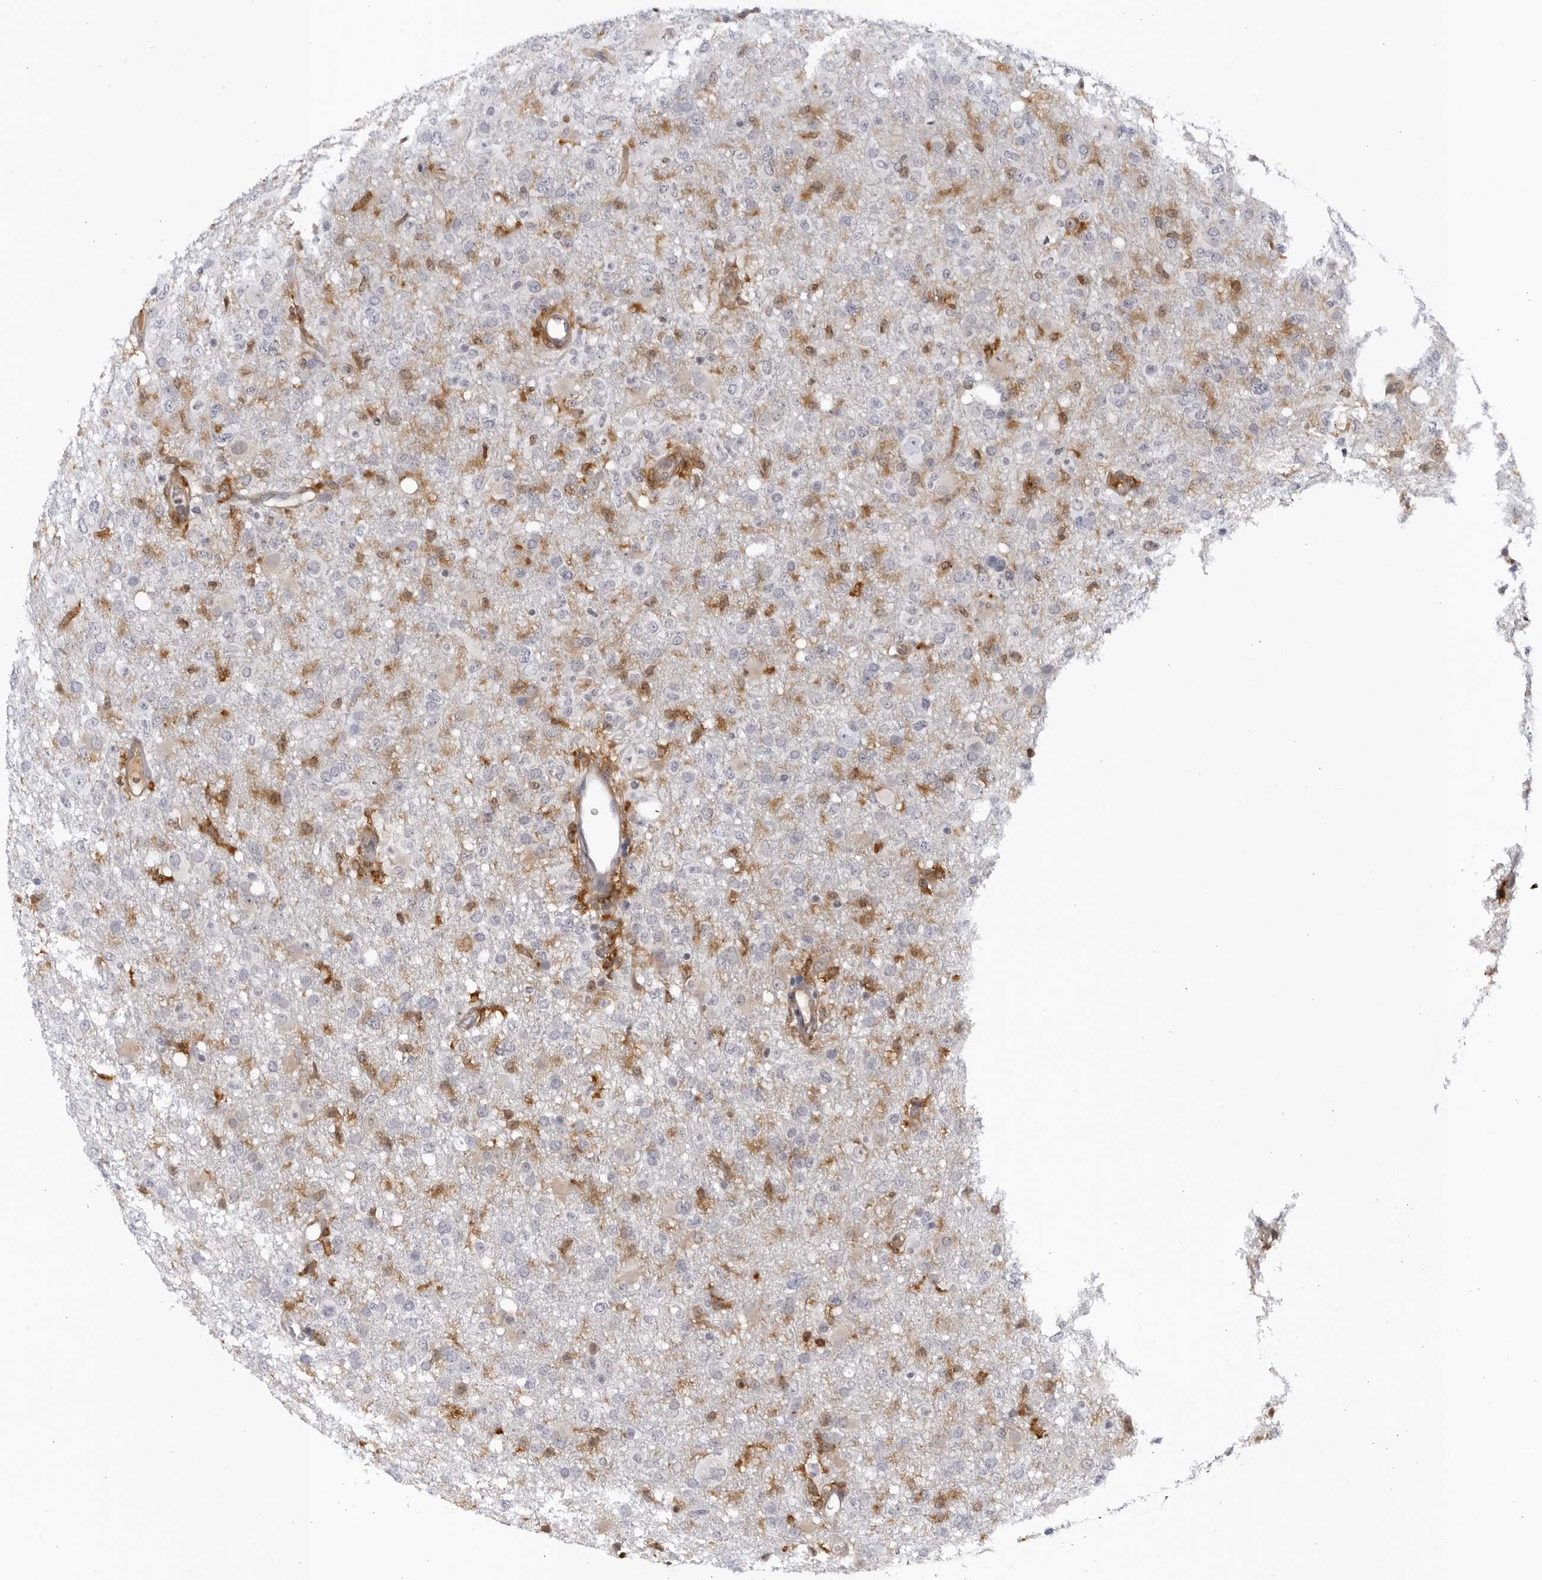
{"staining": {"intensity": "weak", "quantity": "<25%", "location": "cytoplasmic/membranous"}, "tissue": "glioma", "cell_type": "Tumor cells", "image_type": "cancer", "snomed": [{"axis": "morphology", "description": "Glioma, malignant, High grade"}, {"axis": "topography", "description": "Brain"}], "caption": "This is an immunohistochemistry micrograph of human glioma. There is no staining in tumor cells.", "gene": "BMP2K", "patient": {"sex": "female", "age": 57}}